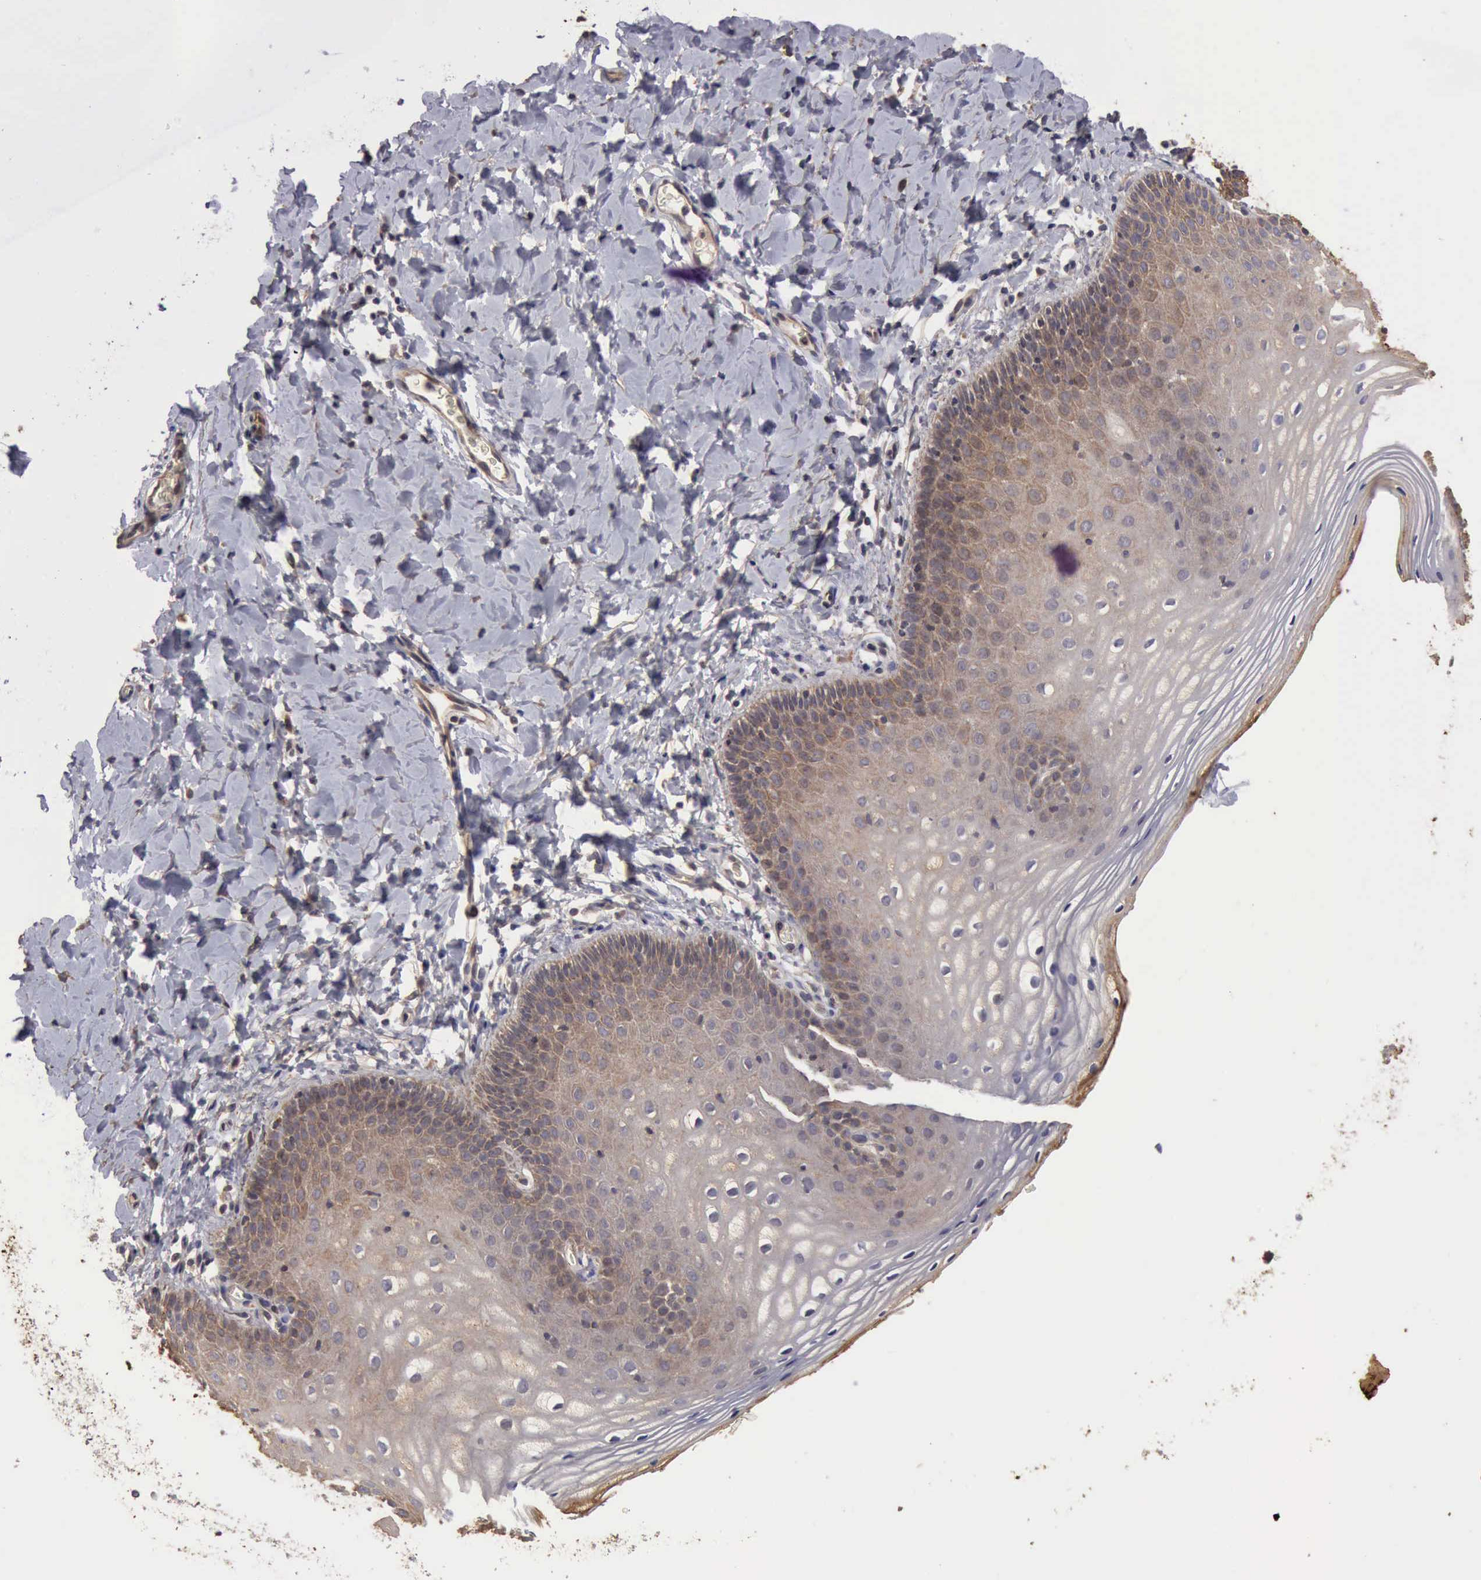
{"staining": {"intensity": "weak", "quantity": "25%-75%", "location": "cytoplasmic/membranous"}, "tissue": "vagina", "cell_type": "Squamous epithelial cells", "image_type": "normal", "snomed": [{"axis": "morphology", "description": "Normal tissue, NOS"}, {"axis": "topography", "description": "Vagina"}], "caption": "Human vagina stained for a protein (brown) shows weak cytoplasmic/membranous positive staining in about 25%-75% of squamous epithelial cells.", "gene": "BMX", "patient": {"sex": "female", "age": 55}}